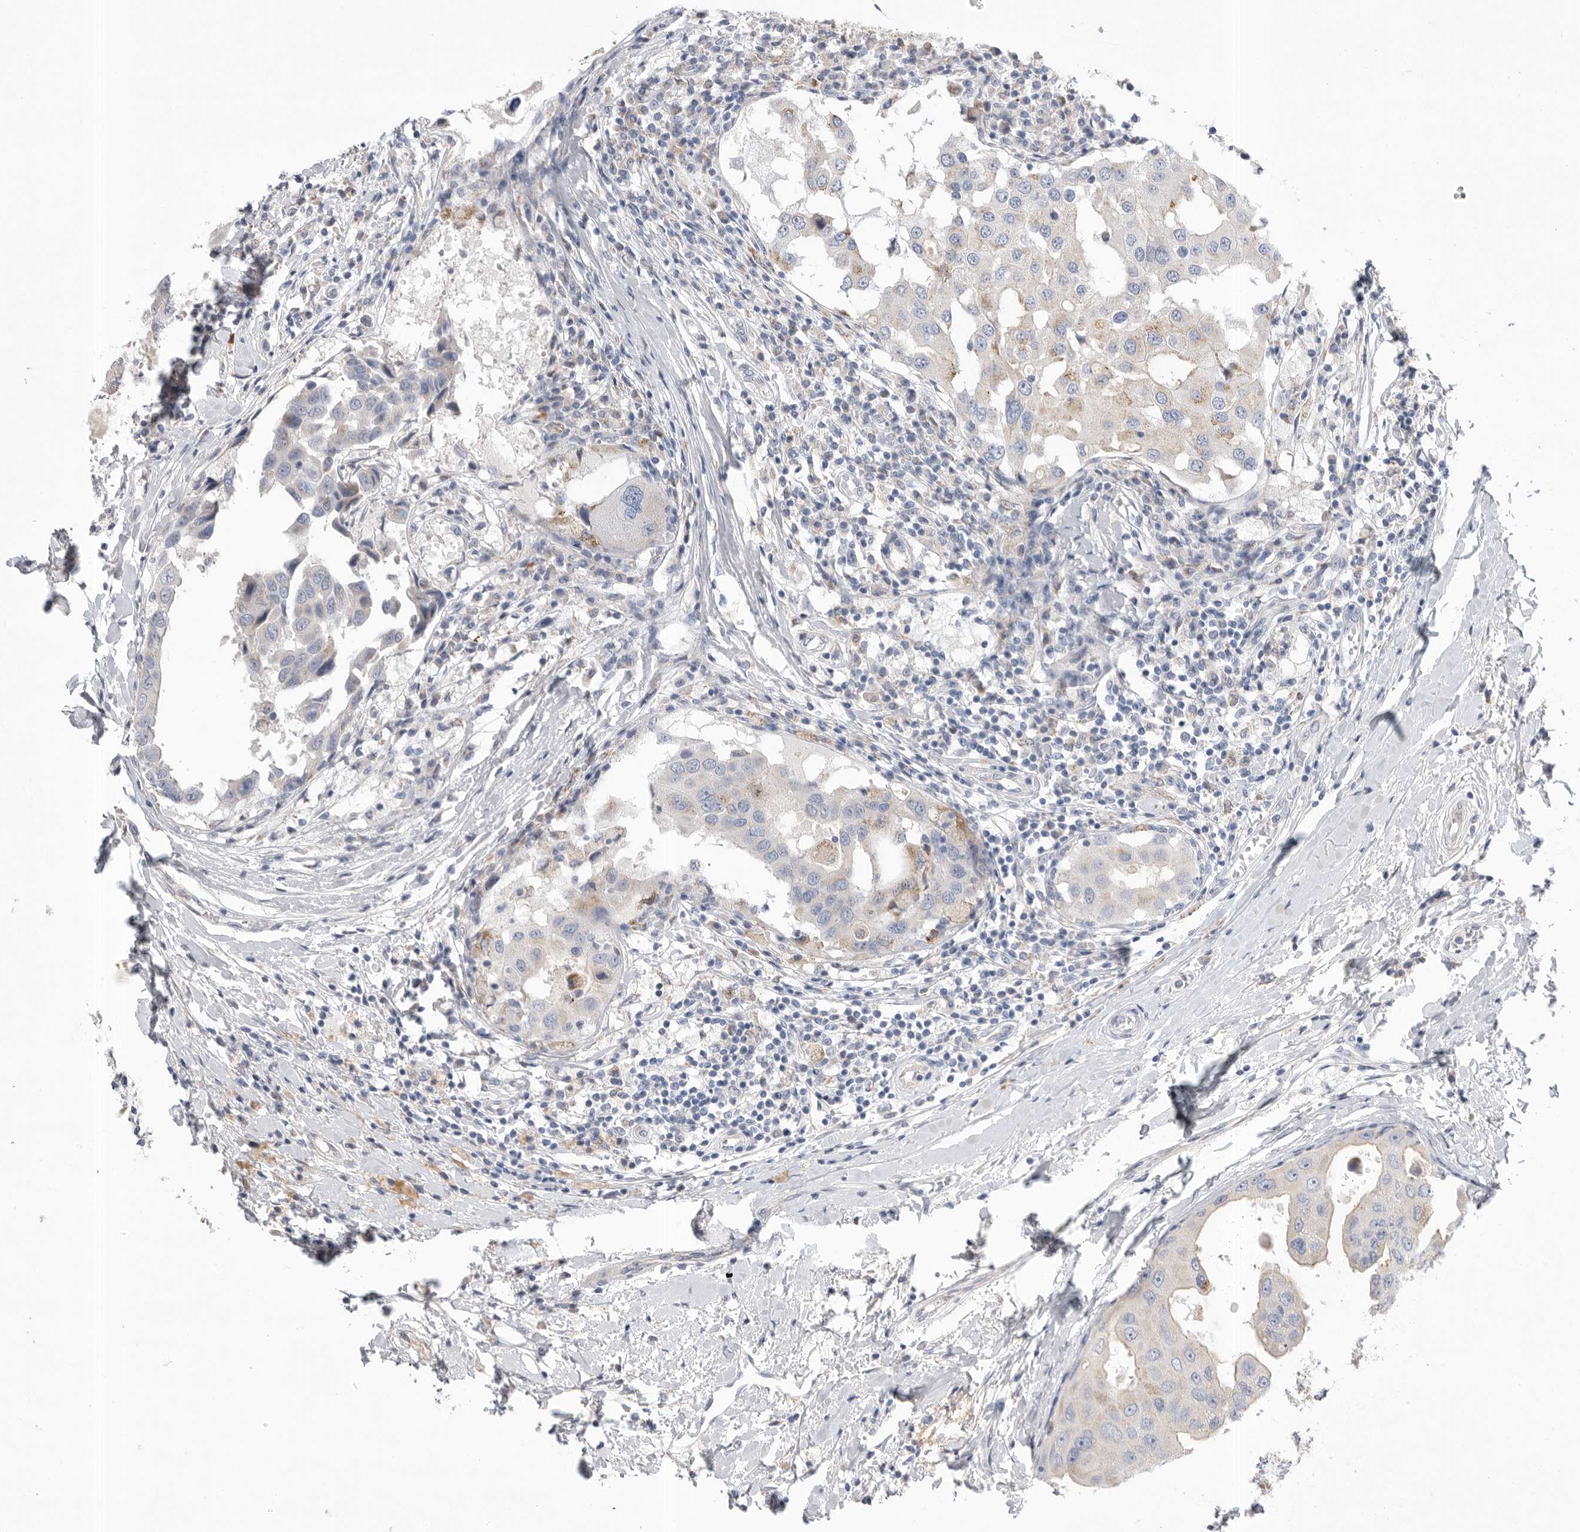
{"staining": {"intensity": "weak", "quantity": "<25%", "location": "cytoplasmic/membranous"}, "tissue": "breast cancer", "cell_type": "Tumor cells", "image_type": "cancer", "snomed": [{"axis": "morphology", "description": "Duct carcinoma"}, {"axis": "topography", "description": "Breast"}], "caption": "Immunohistochemical staining of invasive ductal carcinoma (breast) reveals no significant positivity in tumor cells. (DAB (3,3'-diaminobenzidine) IHC with hematoxylin counter stain).", "gene": "CCDC126", "patient": {"sex": "female", "age": 27}}